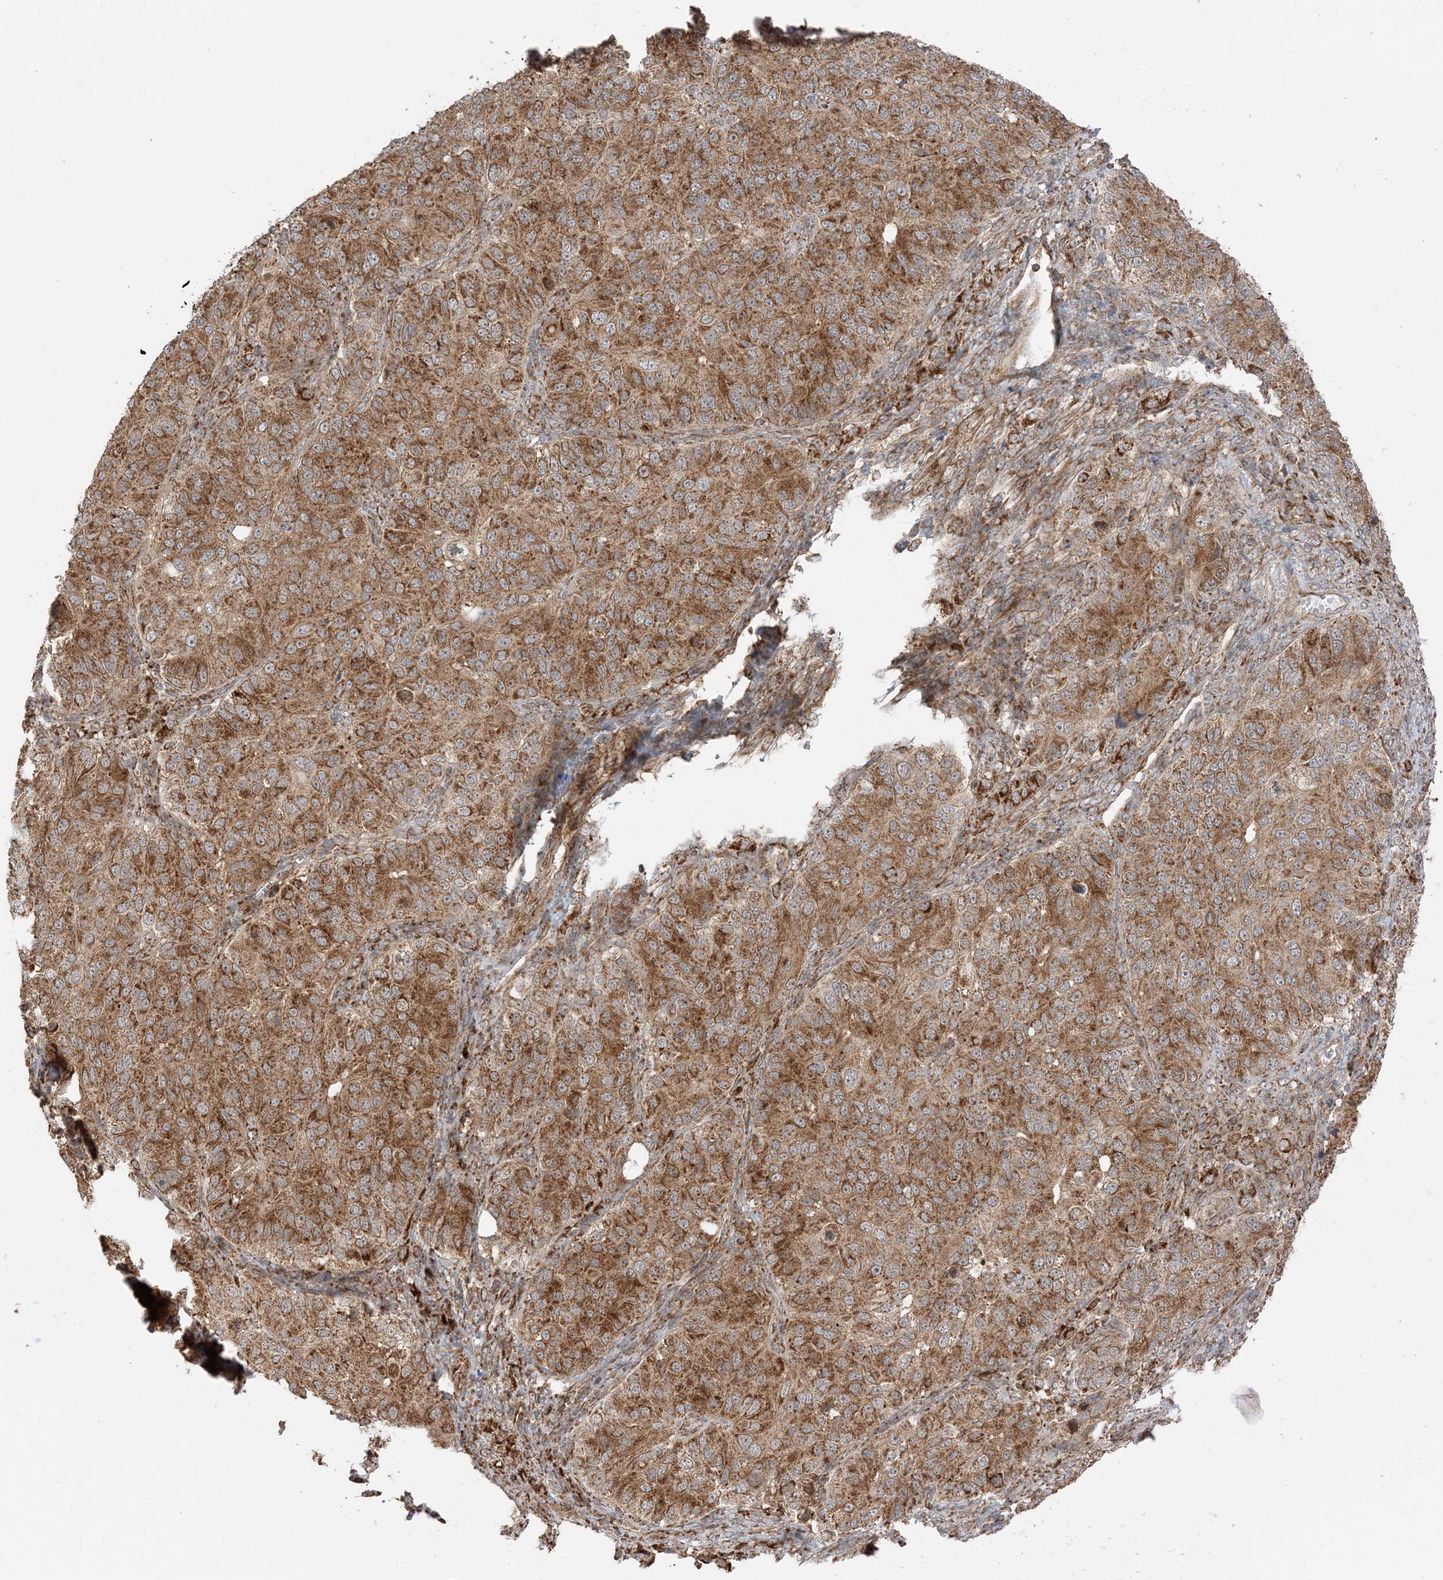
{"staining": {"intensity": "strong", "quantity": ">75%", "location": "cytoplasmic/membranous"}, "tissue": "ovarian cancer", "cell_type": "Tumor cells", "image_type": "cancer", "snomed": [{"axis": "morphology", "description": "Carcinoma, endometroid"}, {"axis": "topography", "description": "Ovary"}], "caption": "Immunohistochemical staining of ovarian cancer exhibits high levels of strong cytoplasmic/membranous protein staining in about >75% of tumor cells.", "gene": "N4BP3", "patient": {"sex": "female", "age": 51}}